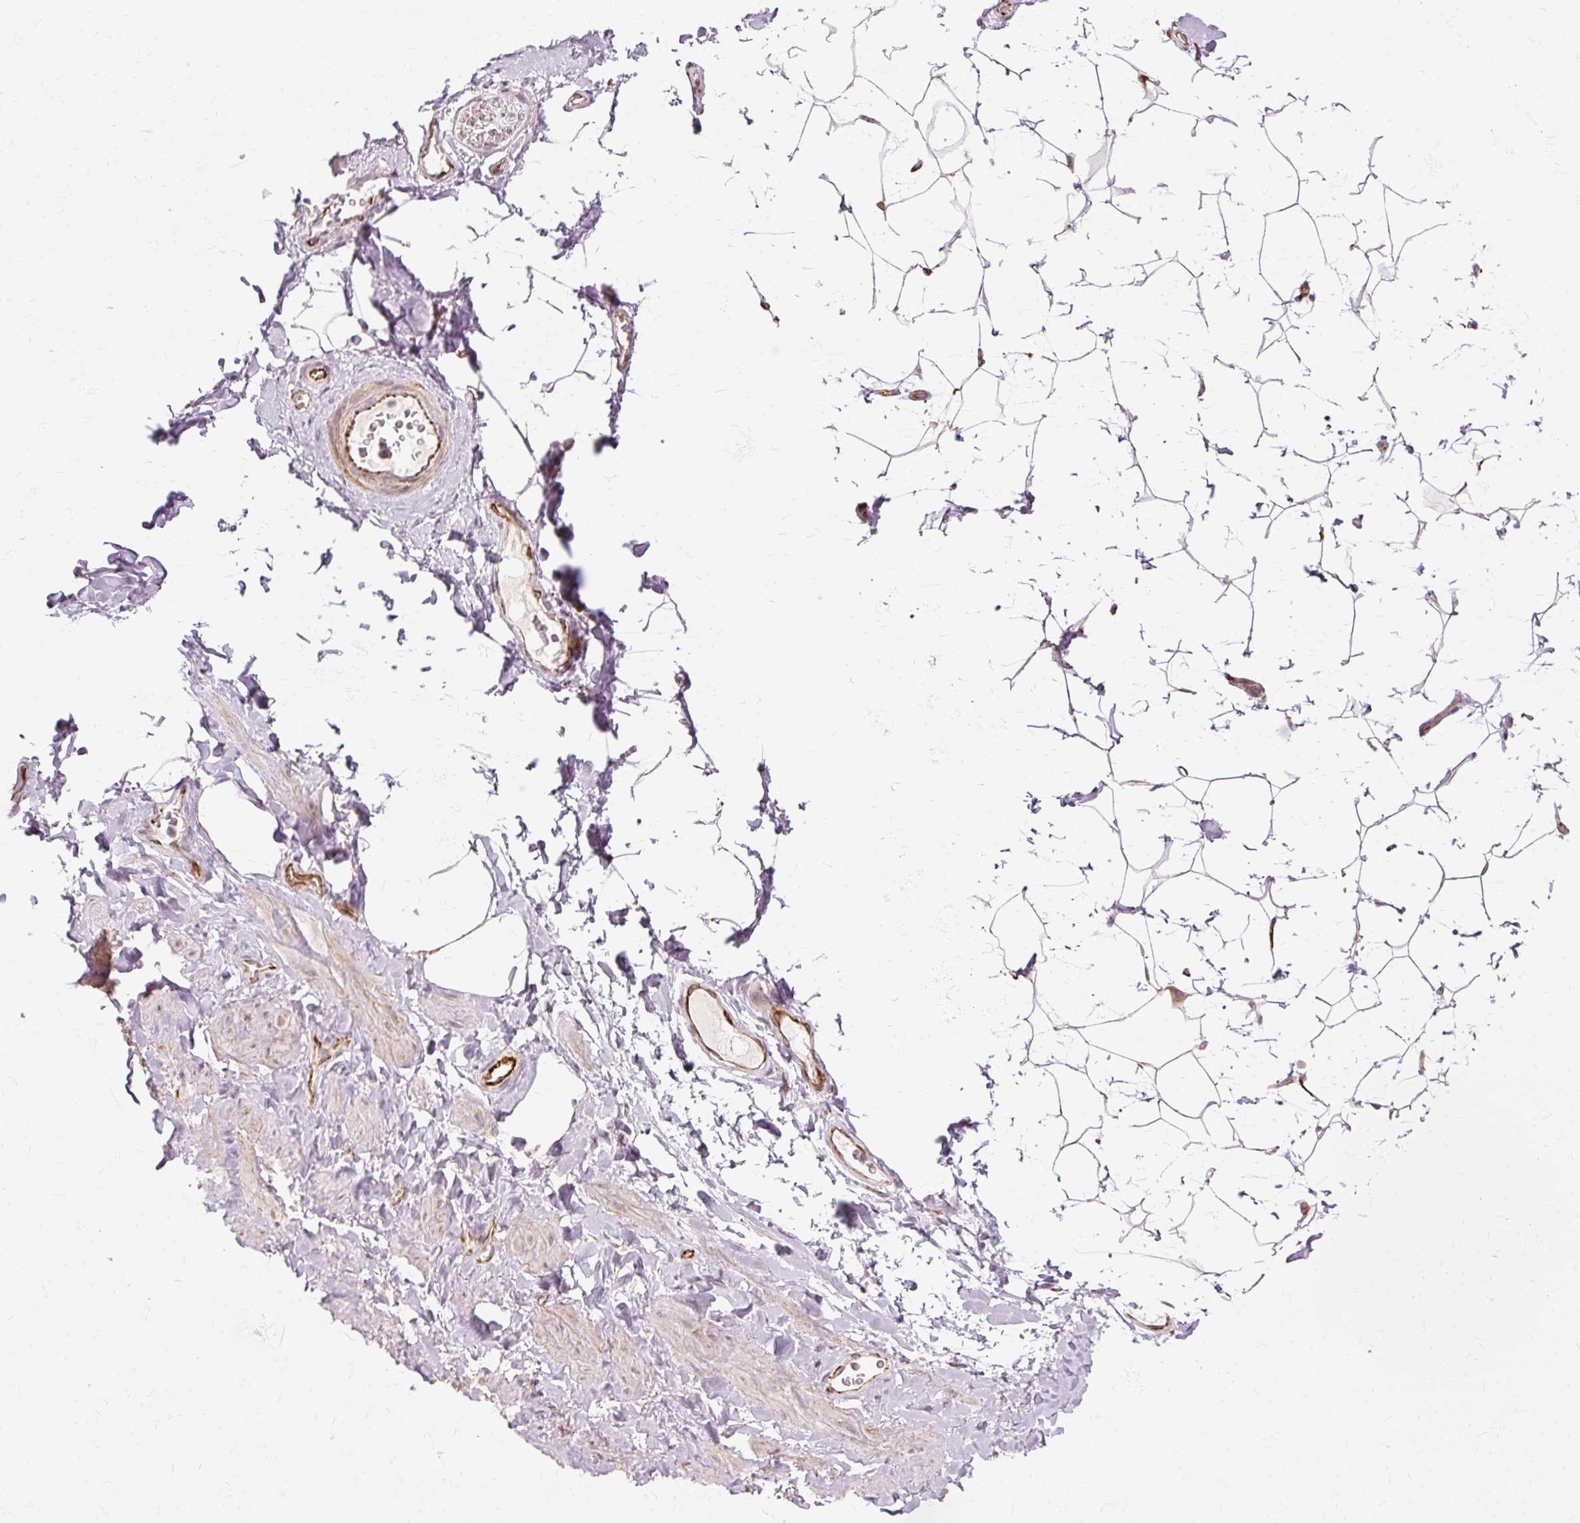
{"staining": {"intensity": "negative", "quantity": "none", "location": "none"}, "tissue": "adipose tissue", "cell_type": "Adipocytes", "image_type": "normal", "snomed": [{"axis": "morphology", "description": "Normal tissue, NOS"}, {"axis": "topography", "description": "Vascular tissue"}, {"axis": "topography", "description": "Peripheral nerve tissue"}], "caption": "A micrograph of human adipose tissue is negative for staining in adipocytes. (DAB immunohistochemistry visualized using brightfield microscopy, high magnification).", "gene": "MMACHC", "patient": {"sex": "male", "age": 41}}